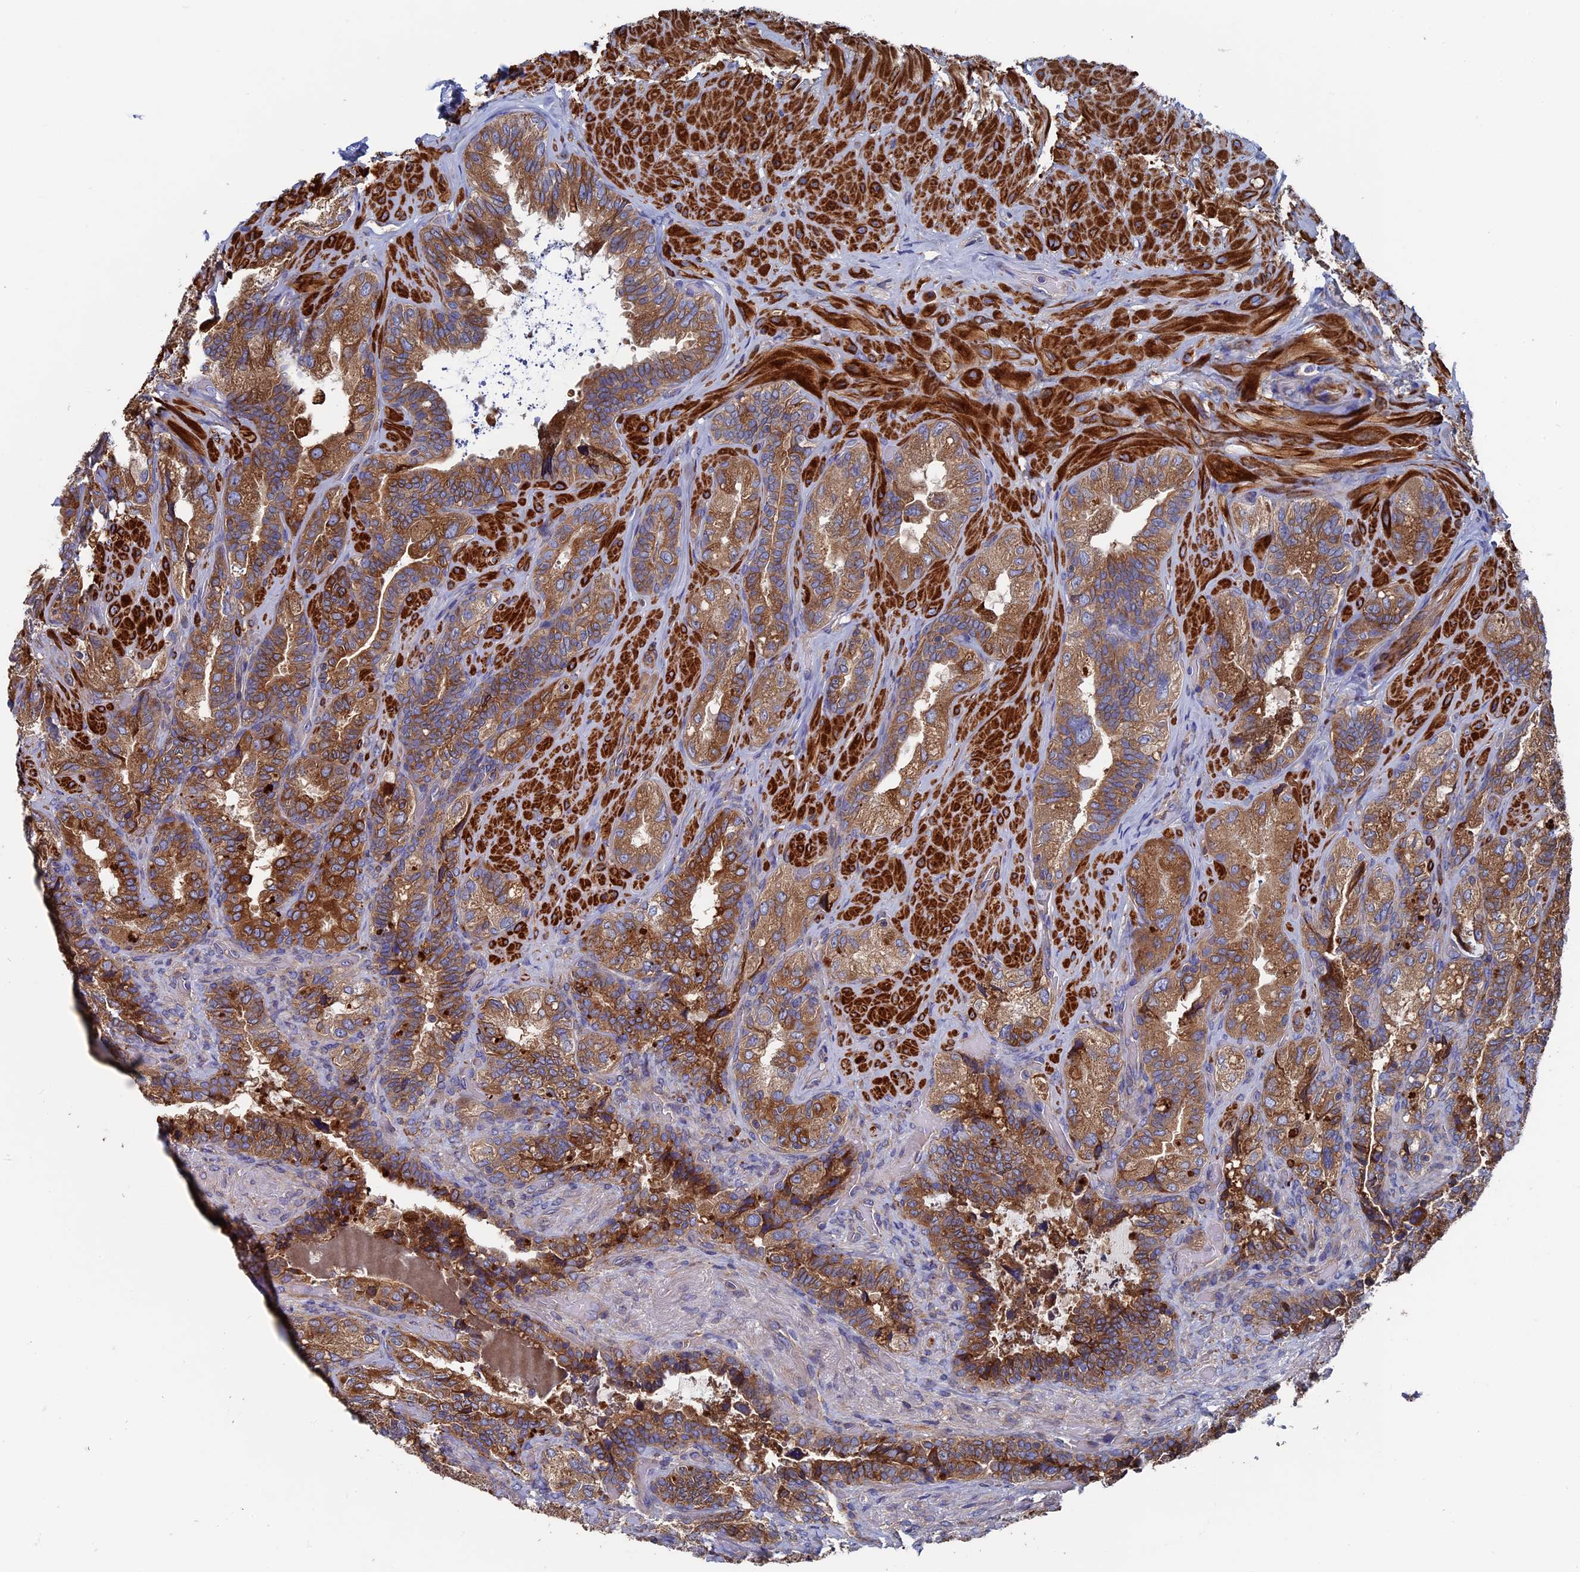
{"staining": {"intensity": "moderate", "quantity": ">75%", "location": "cytoplasmic/membranous"}, "tissue": "seminal vesicle", "cell_type": "Glandular cells", "image_type": "normal", "snomed": [{"axis": "morphology", "description": "Normal tissue, NOS"}, {"axis": "topography", "description": "Prostate and seminal vesicle, NOS"}, {"axis": "topography", "description": "Prostate"}, {"axis": "topography", "description": "Seminal veicle"}], "caption": "Glandular cells reveal medium levels of moderate cytoplasmic/membranous positivity in about >75% of cells in normal human seminal vesicle. (DAB (3,3'-diaminobenzidine) IHC, brown staining for protein, blue staining for nuclei).", "gene": "DNAJC3", "patient": {"sex": "male", "age": 67}}